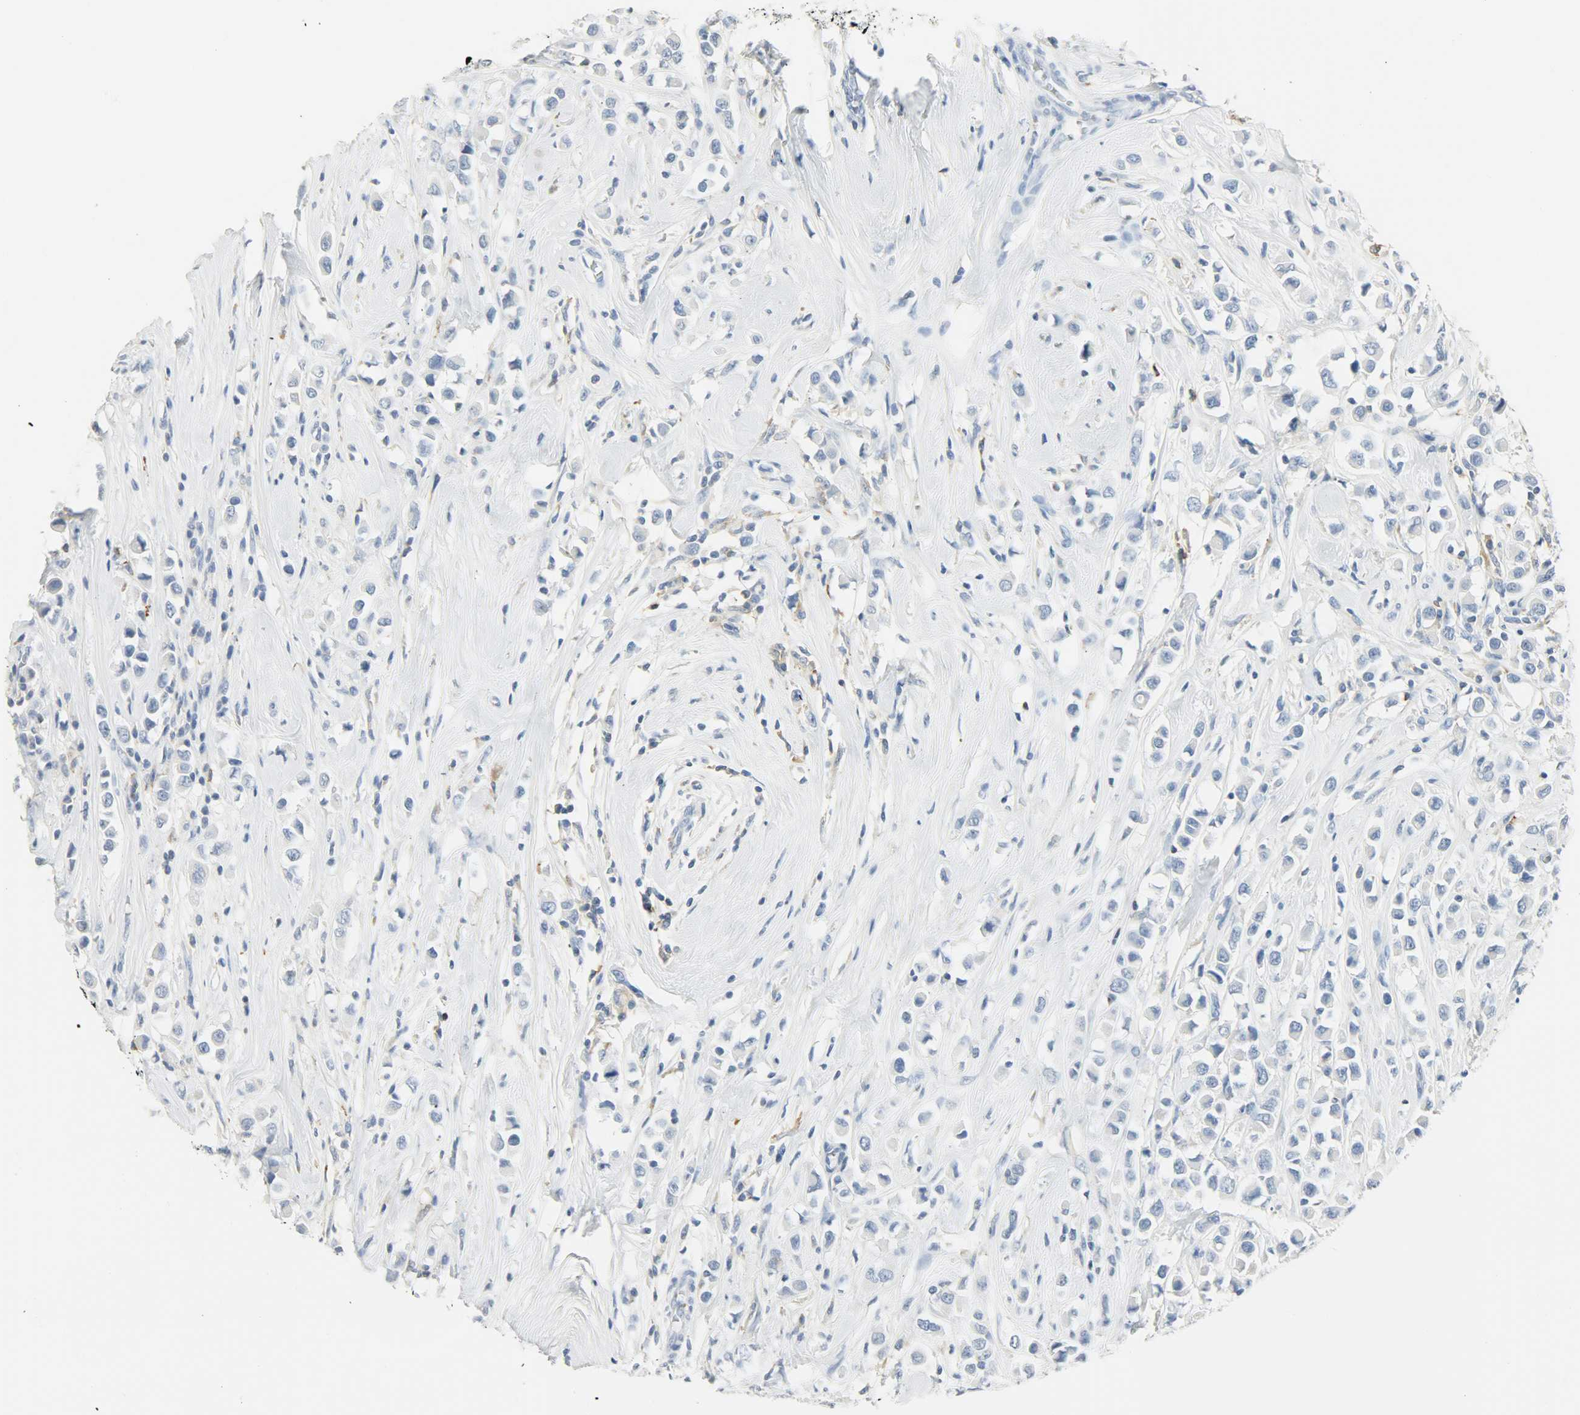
{"staining": {"intensity": "negative", "quantity": "none", "location": "none"}, "tissue": "breast cancer", "cell_type": "Tumor cells", "image_type": "cancer", "snomed": [{"axis": "morphology", "description": "Duct carcinoma"}, {"axis": "topography", "description": "Breast"}], "caption": "Micrograph shows no significant protein expression in tumor cells of breast cancer (infiltrating ductal carcinoma).", "gene": "PTPN6", "patient": {"sex": "female", "age": 61}}